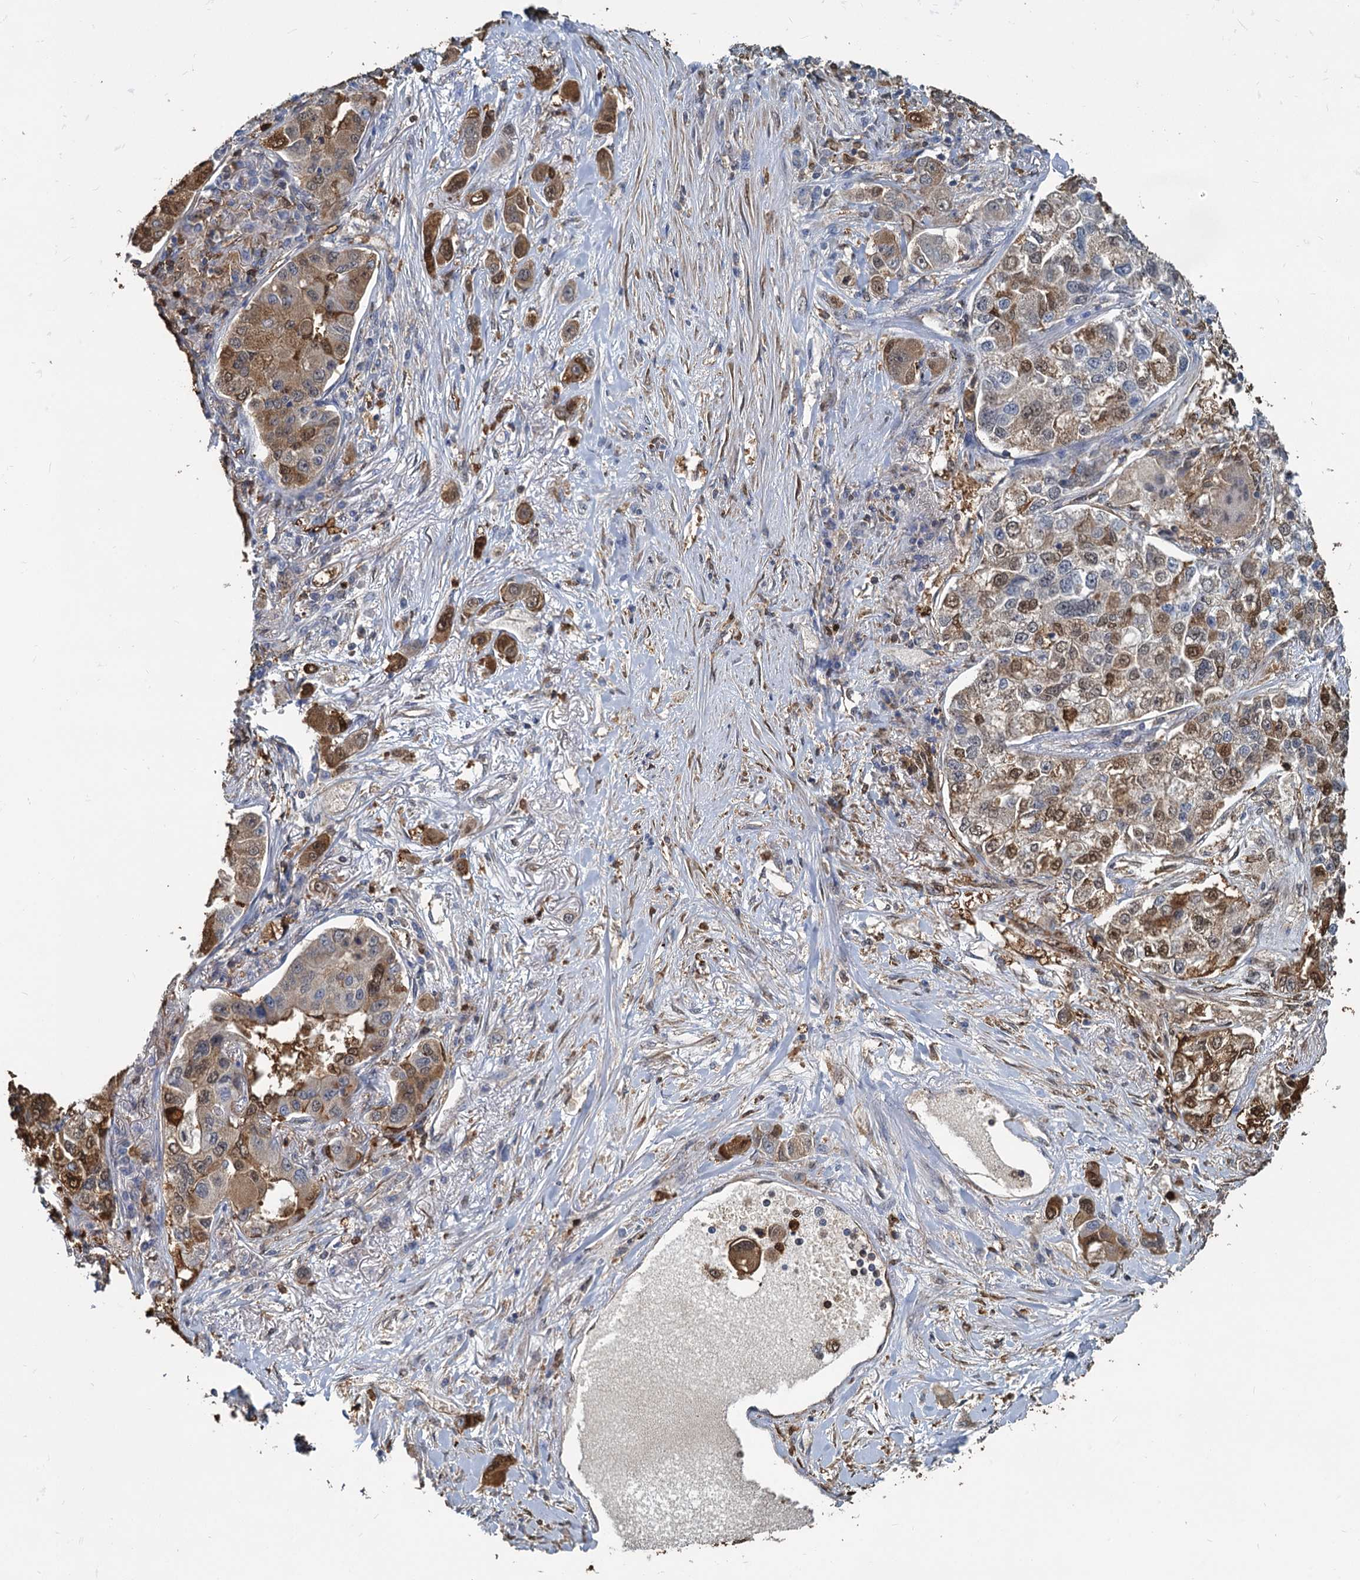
{"staining": {"intensity": "moderate", "quantity": "25%-75%", "location": "cytoplasmic/membranous,nuclear"}, "tissue": "lung cancer", "cell_type": "Tumor cells", "image_type": "cancer", "snomed": [{"axis": "morphology", "description": "Adenocarcinoma, NOS"}, {"axis": "topography", "description": "Lung"}], "caption": "Protein positivity by IHC exhibits moderate cytoplasmic/membranous and nuclear positivity in about 25%-75% of tumor cells in lung cancer (adenocarcinoma).", "gene": "S100A6", "patient": {"sex": "male", "age": 49}}